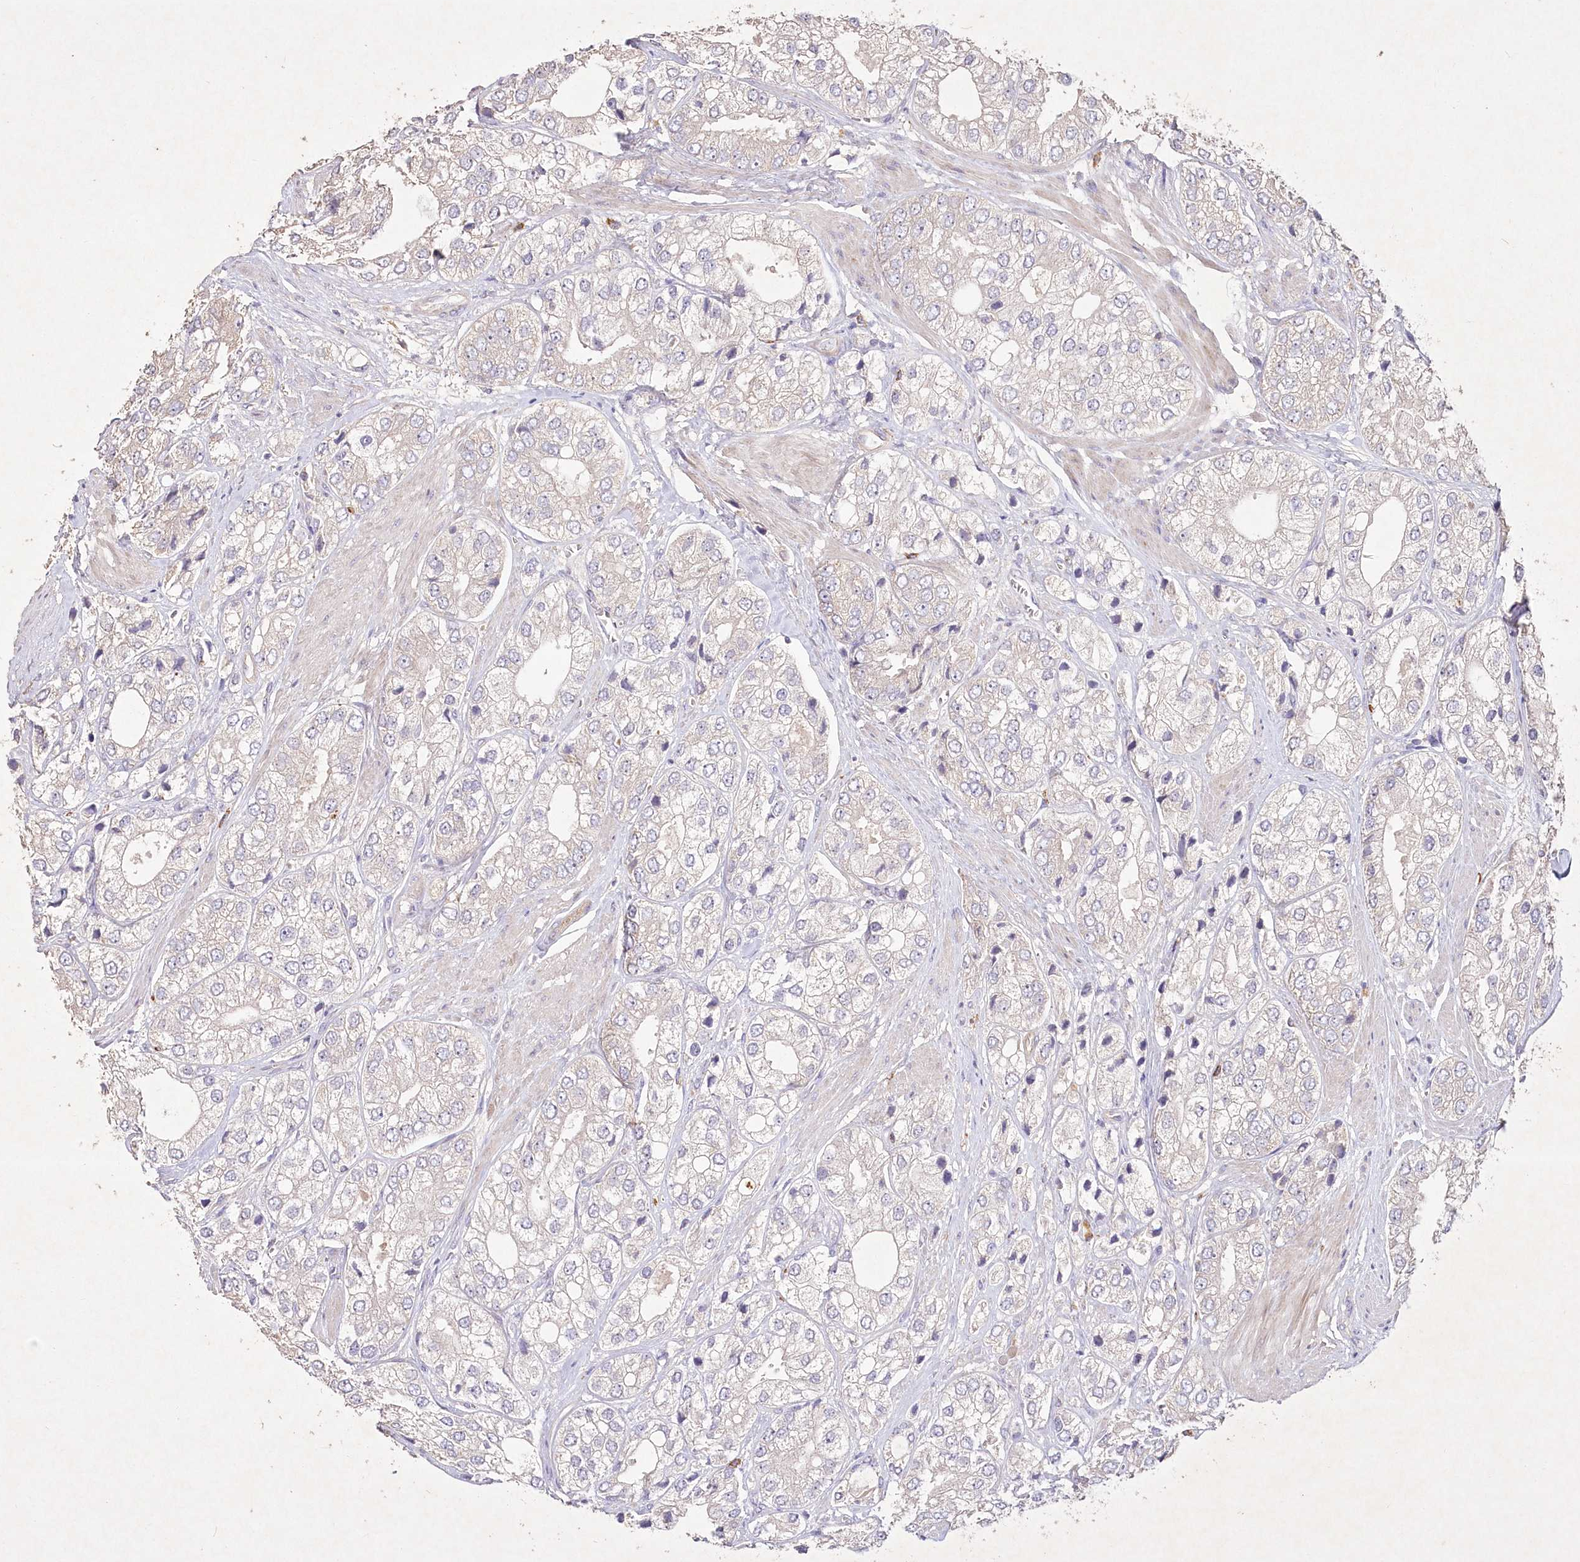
{"staining": {"intensity": "negative", "quantity": "none", "location": "none"}, "tissue": "prostate cancer", "cell_type": "Tumor cells", "image_type": "cancer", "snomed": [{"axis": "morphology", "description": "Adenocarcinoma, High grade"}, {"axis": "topography", "description": "Prostate"}], "caption": "Immunohistochemistry (IHC) photomicrograph of human high-grade adenocarcinoma (prostate) stained for a protein (brown), which reveals no staining in tumor cells.", "gene": "IRAK1BP1", "patient": {"sex": "male", "age": 50}}